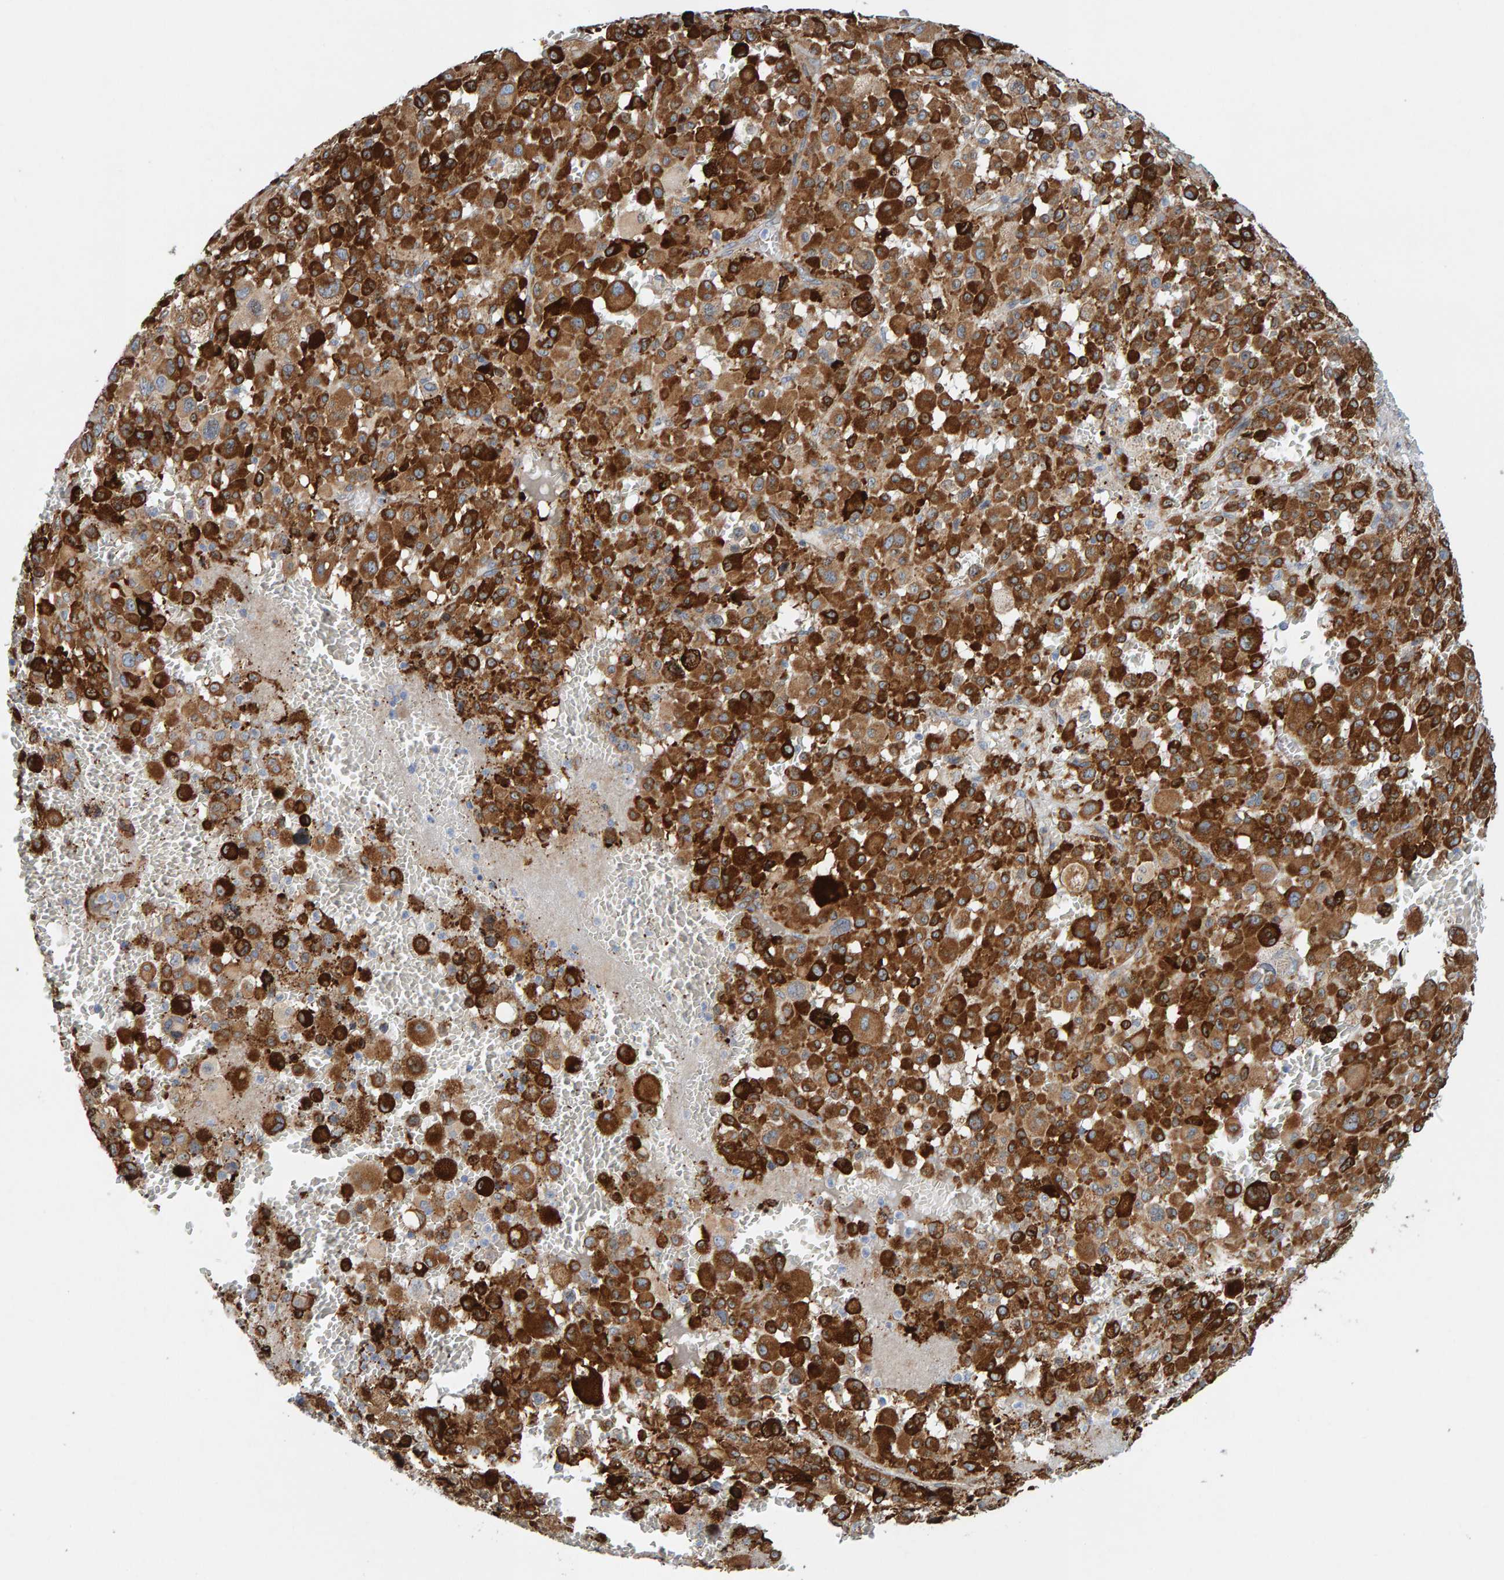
{"staining": {"intensity": "moderate", "quantity": ">75%", "location": "cytoplasmic/membranous"}, "tissue": "melanoma", "cell_type": "Tumor cells", "image_type": "cancer", "snomed": [{"axis": "morphology", "description": "Malignant melanoma, Metastatic site"}, {"axis": "topography", "description": "Skin"}], "caption": "Immunohistochemistry photomicrograph of malignant melanoma (metastatic site) stained for a protein (brown), which demonstrates medium levels of moderate cytoplasmic/membranous positivity in approximately >75% of tumor cells.", "gene": "MMP16", "patient": {"sex": "female", "age": 74}}